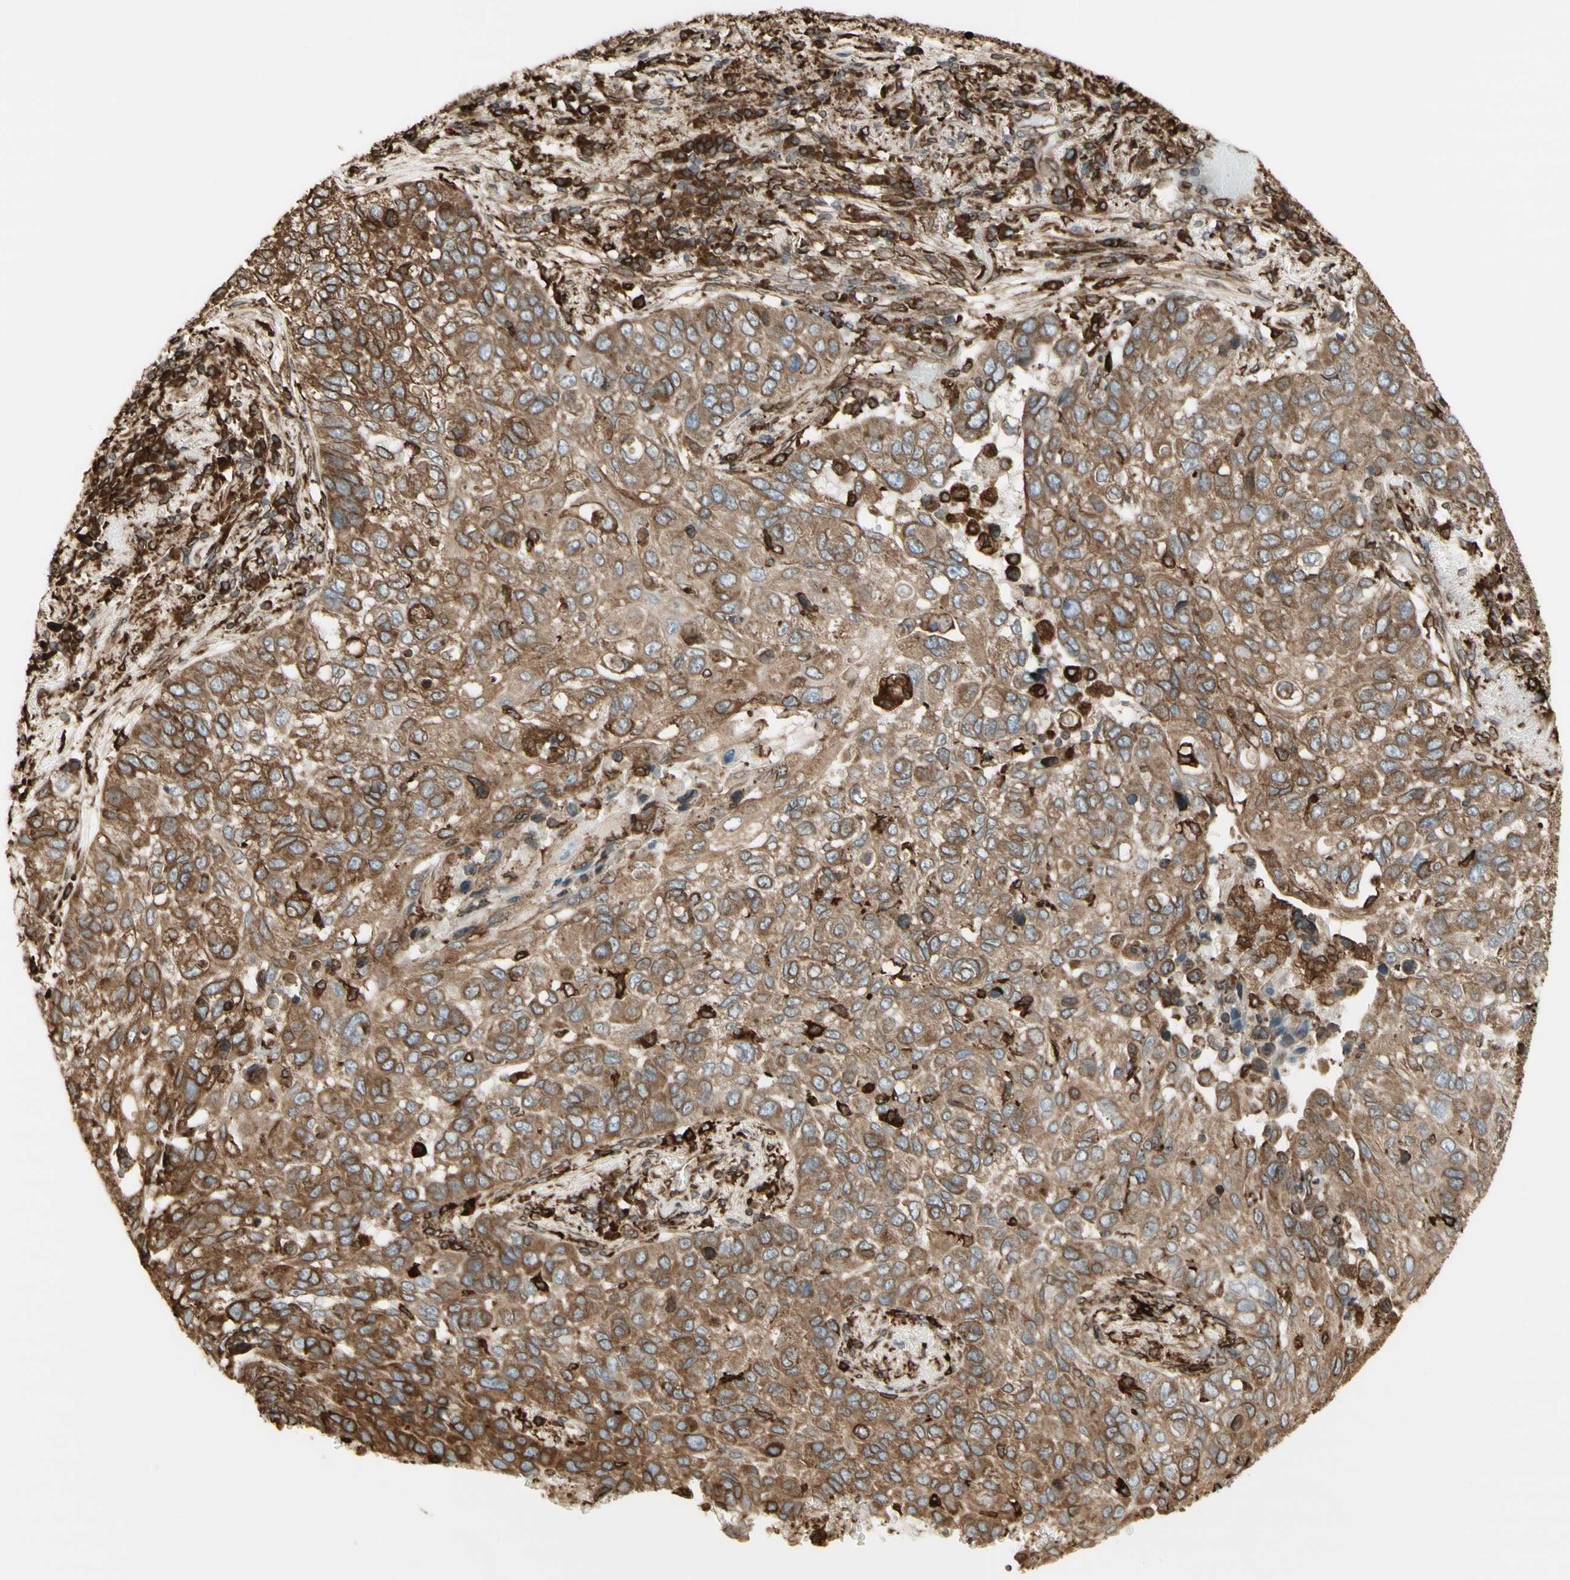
{"staining": {"intensity": "moderate", "quantity": ">75%", "location": "cytoplasmic/membranous"}, "tissue": "lung cancer", "cell_type": "Tumor cells", "image_type": "cancer", "snomed": [{"axis": "morphology", "description": "Squamous cell carcinoma, NOS"}, {"axis": "topography", "description": "Lung"}], "caption": "IHC photomicrograph of human lung cancer stained for a protein (brown), which shows medium levels of moderate cytoplasmic/membranous staining in about >75% of tumor cells.", "gene": "CANX", "patient": {"sex": "male", "age": 57}}